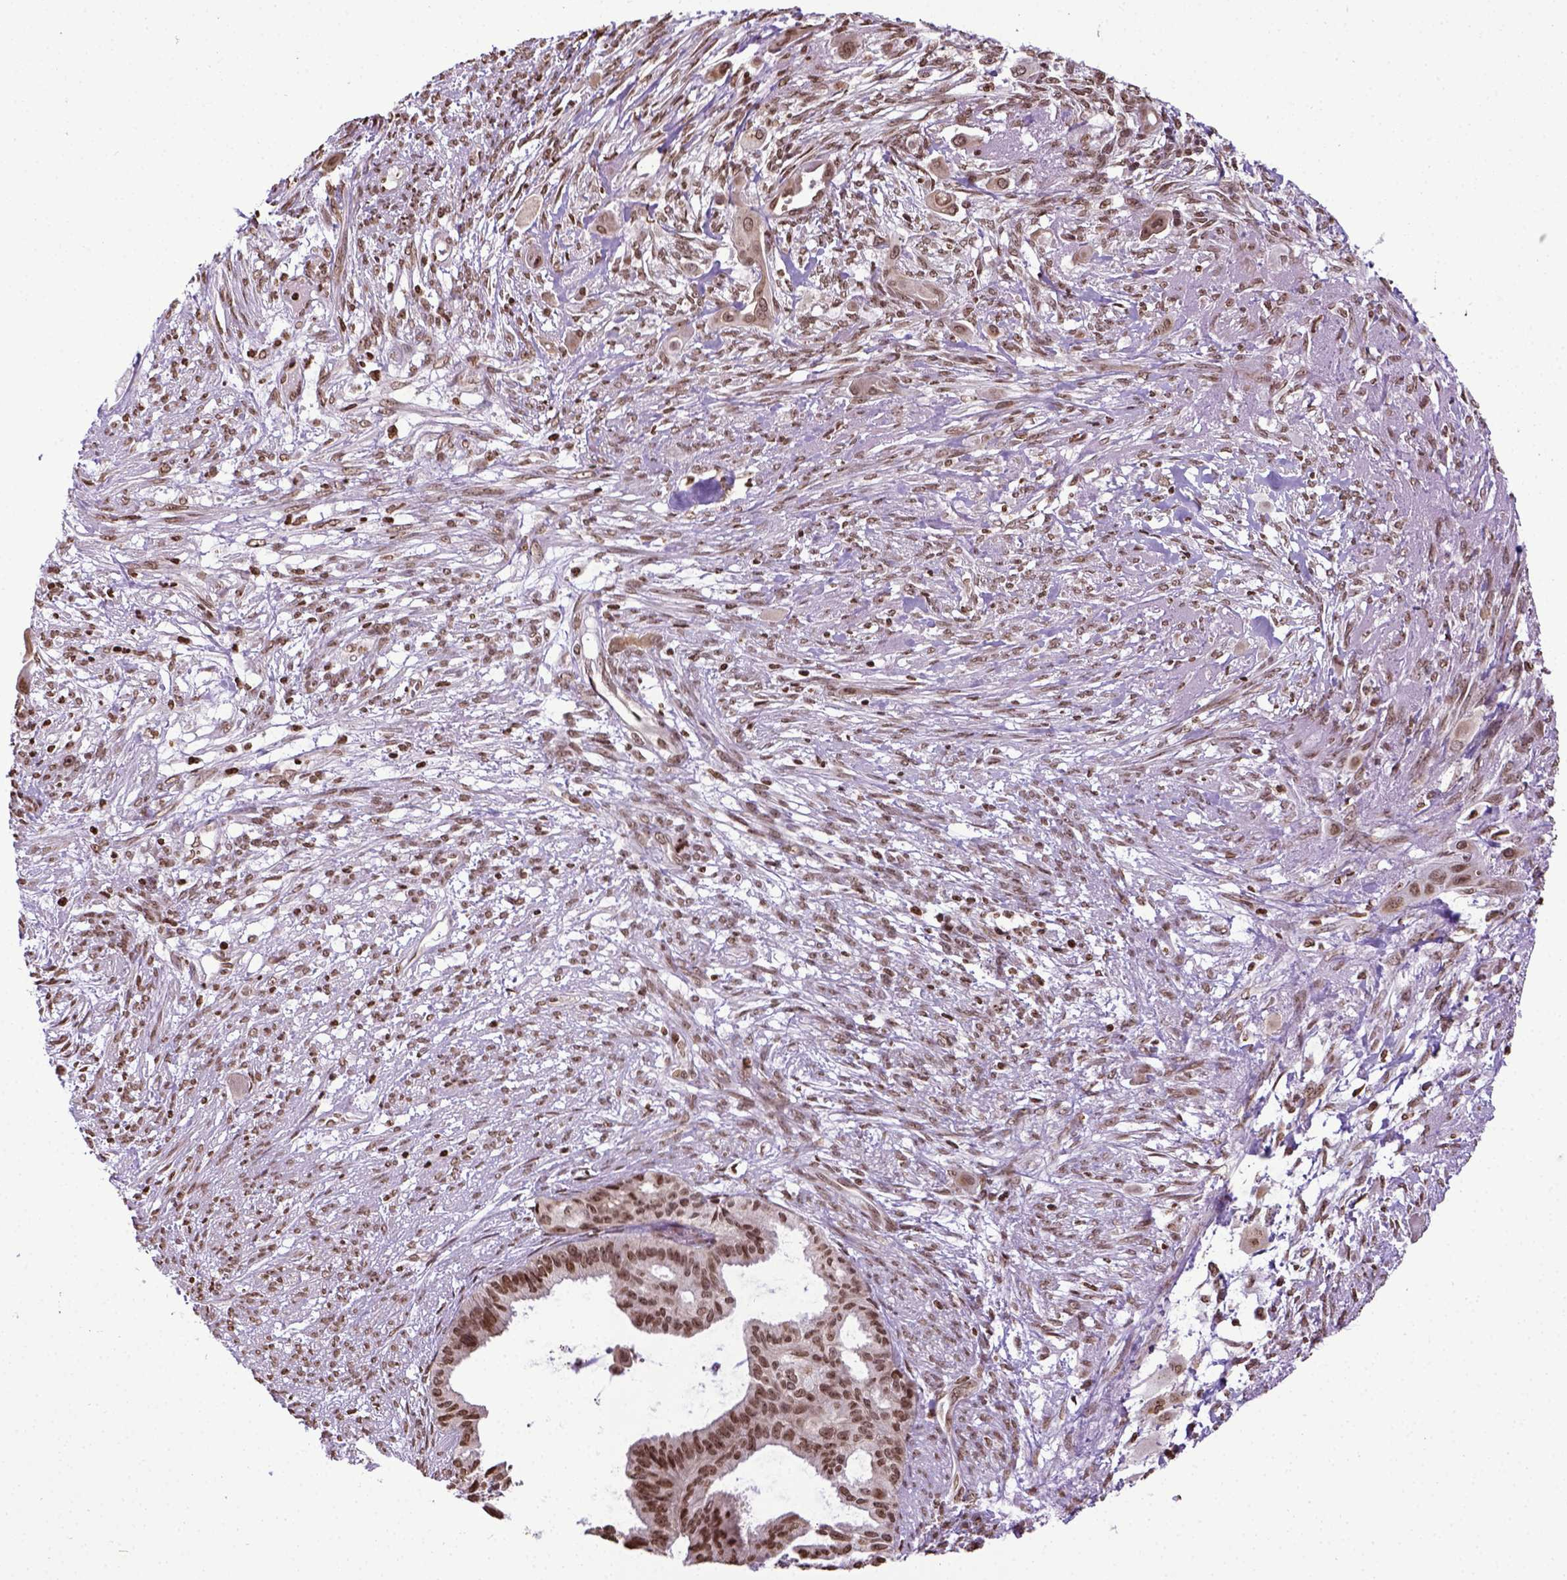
{"staining": {"intensity": "moderate", "quantity": ">75%", "location": "nuclear"}, "tissue": "endometrial cancer", "cell_type": "Tumor cells", "image_type": "cancer", "snomed": [{"axis": "morphology", "description": "Adenocarcinoma, NOS"}, {"axis": "topography", "description": "Endometrium"}], "caption": "About >75% of tumor cells in endometrial cancer (adenocarcinoma) show moderate nuclear protein staining as visualized by brown immunohistochemical staining.", "gene": "ZNF75D", "patient": {"sex": "female", "age": 86}}